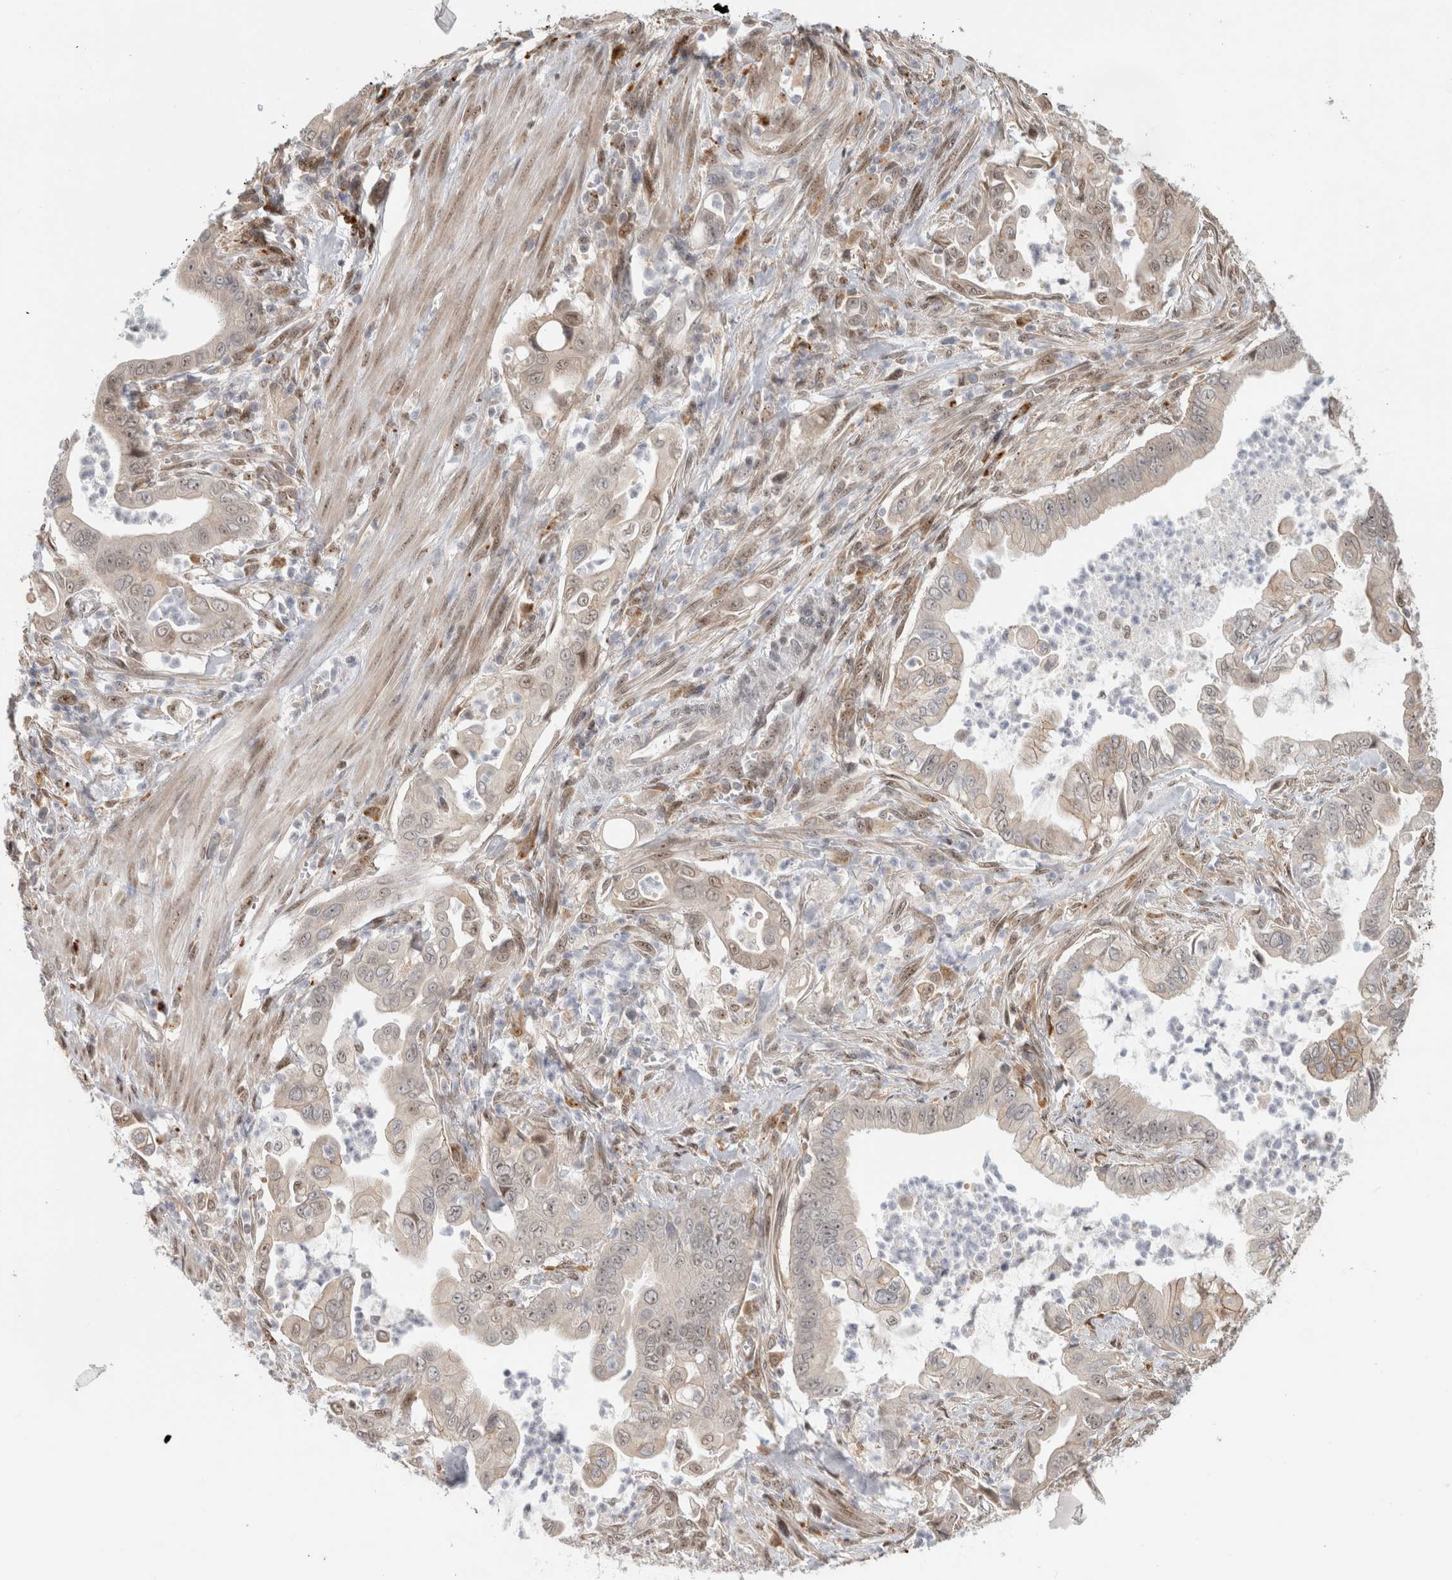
{"staining": {"intensity": "weak", "quantity": "25%-75%", "location": "cytoplasmic/membranous,nuclear"}, "tissue": "pancreatic cancer", "cell_type": "Tumor cells", "image_type": "cancer", "snomed": [{"axis": "morphology", "description": "Adenocarcinoma, NOS"}, {"axis": "topography", "description": "Pancreas"}], "caption": "A histopathology image of human pancreatic cancer (adenocarcinoma) stained for a protein displays weak cytoplasmic/membranous and nuclear brown staining in tumor cells.", "gene": "NAB2", "patient": {"sex": "male", "age": 78}}